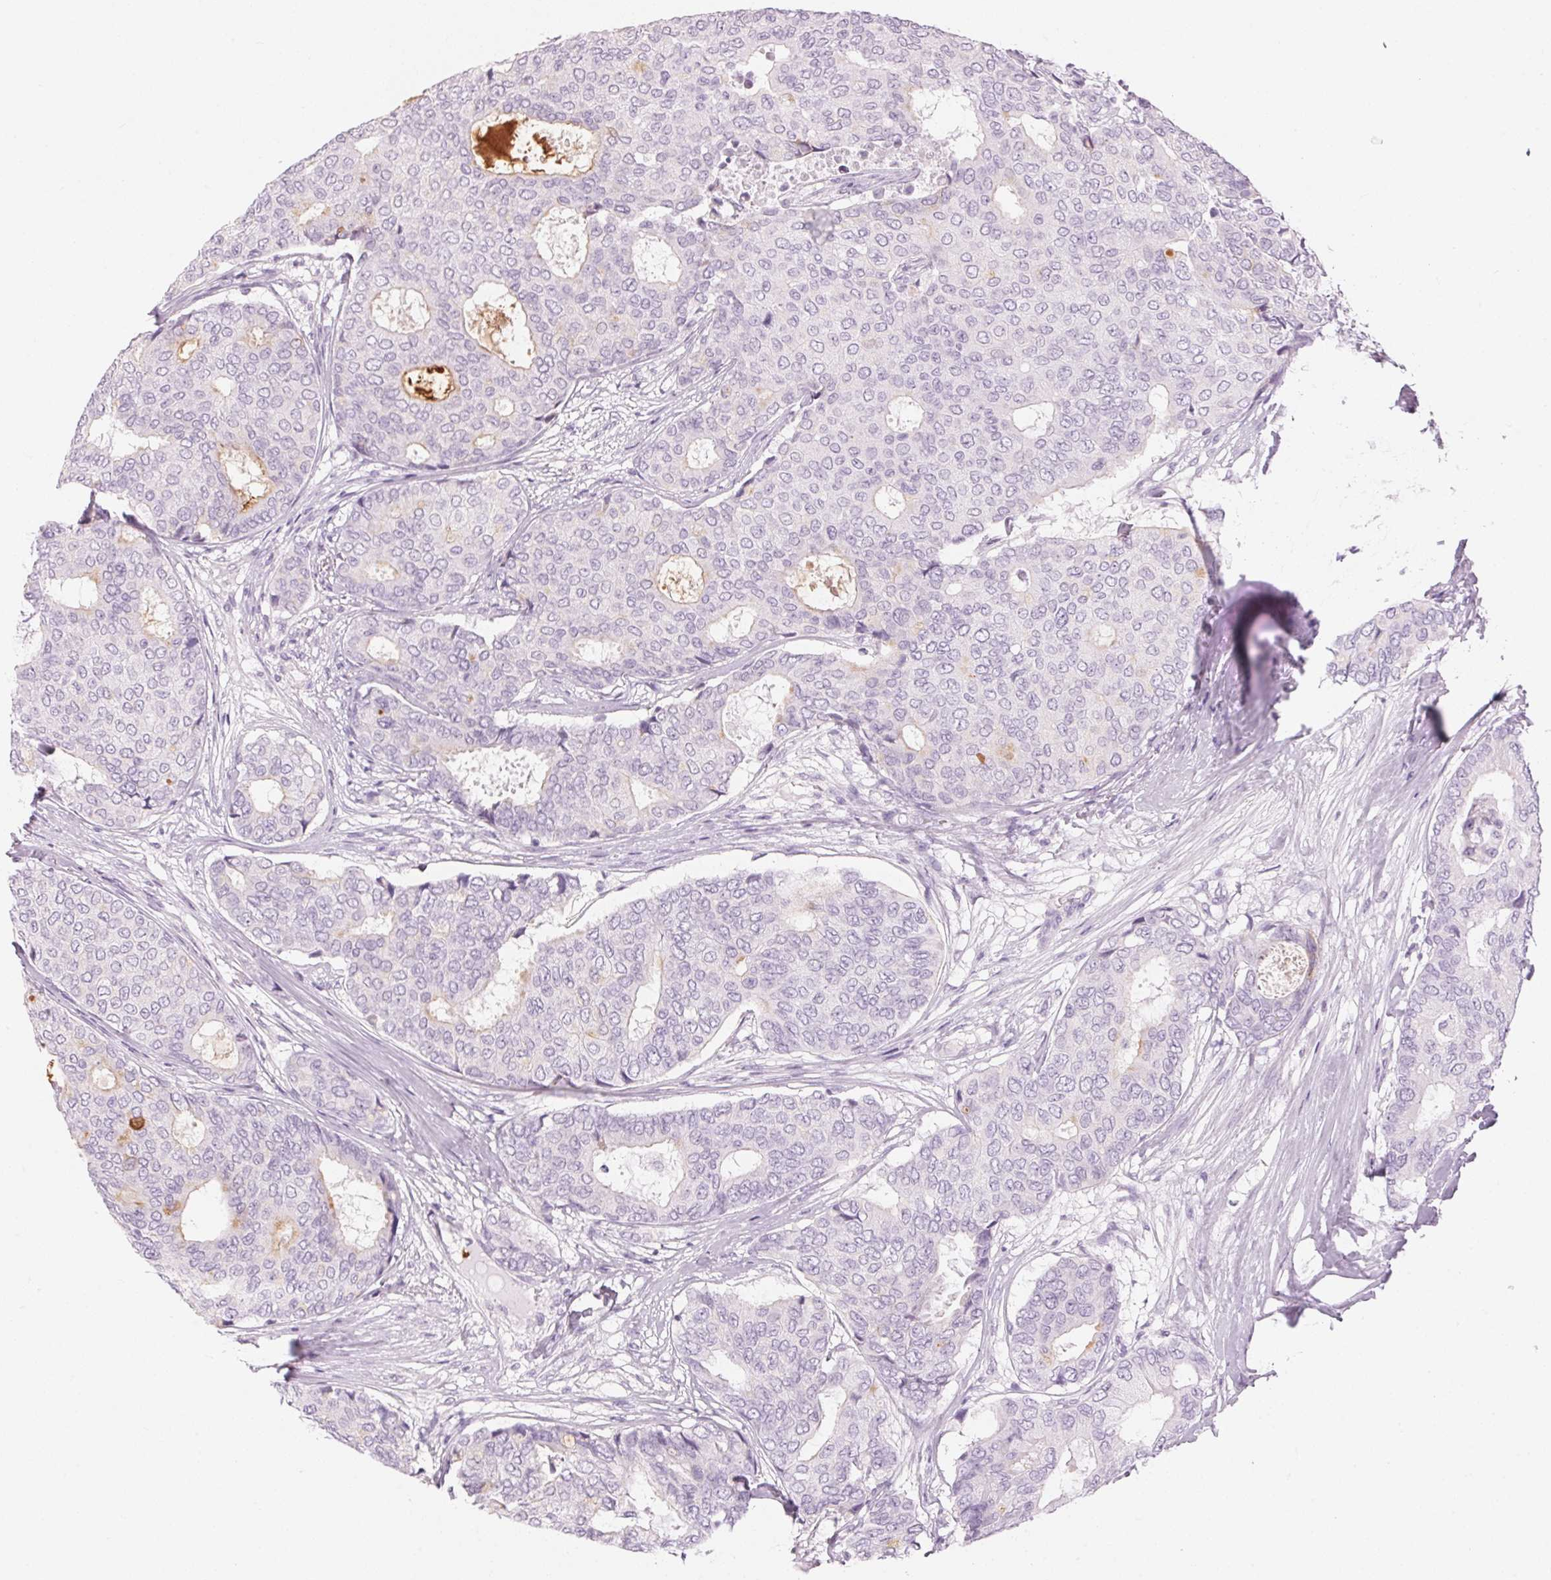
{"staining": {"intensity": "negative", "quantity": "none", "location": "none"}, "tissue": "breast cancer", "cell_type": "Tumor cells", "image_type": "cancer", "snomed": [{"axis": "morphology", "description": "Duct carcinoma"}, {"axis": "topography", "description": "Breast"}], "caption": "Immunohistochemical staining of human breast intraductal carcinoma displays no significant expression in tumor cells.", "gene": "KLK7", "patient": {"sex": "female", "age": 75}}